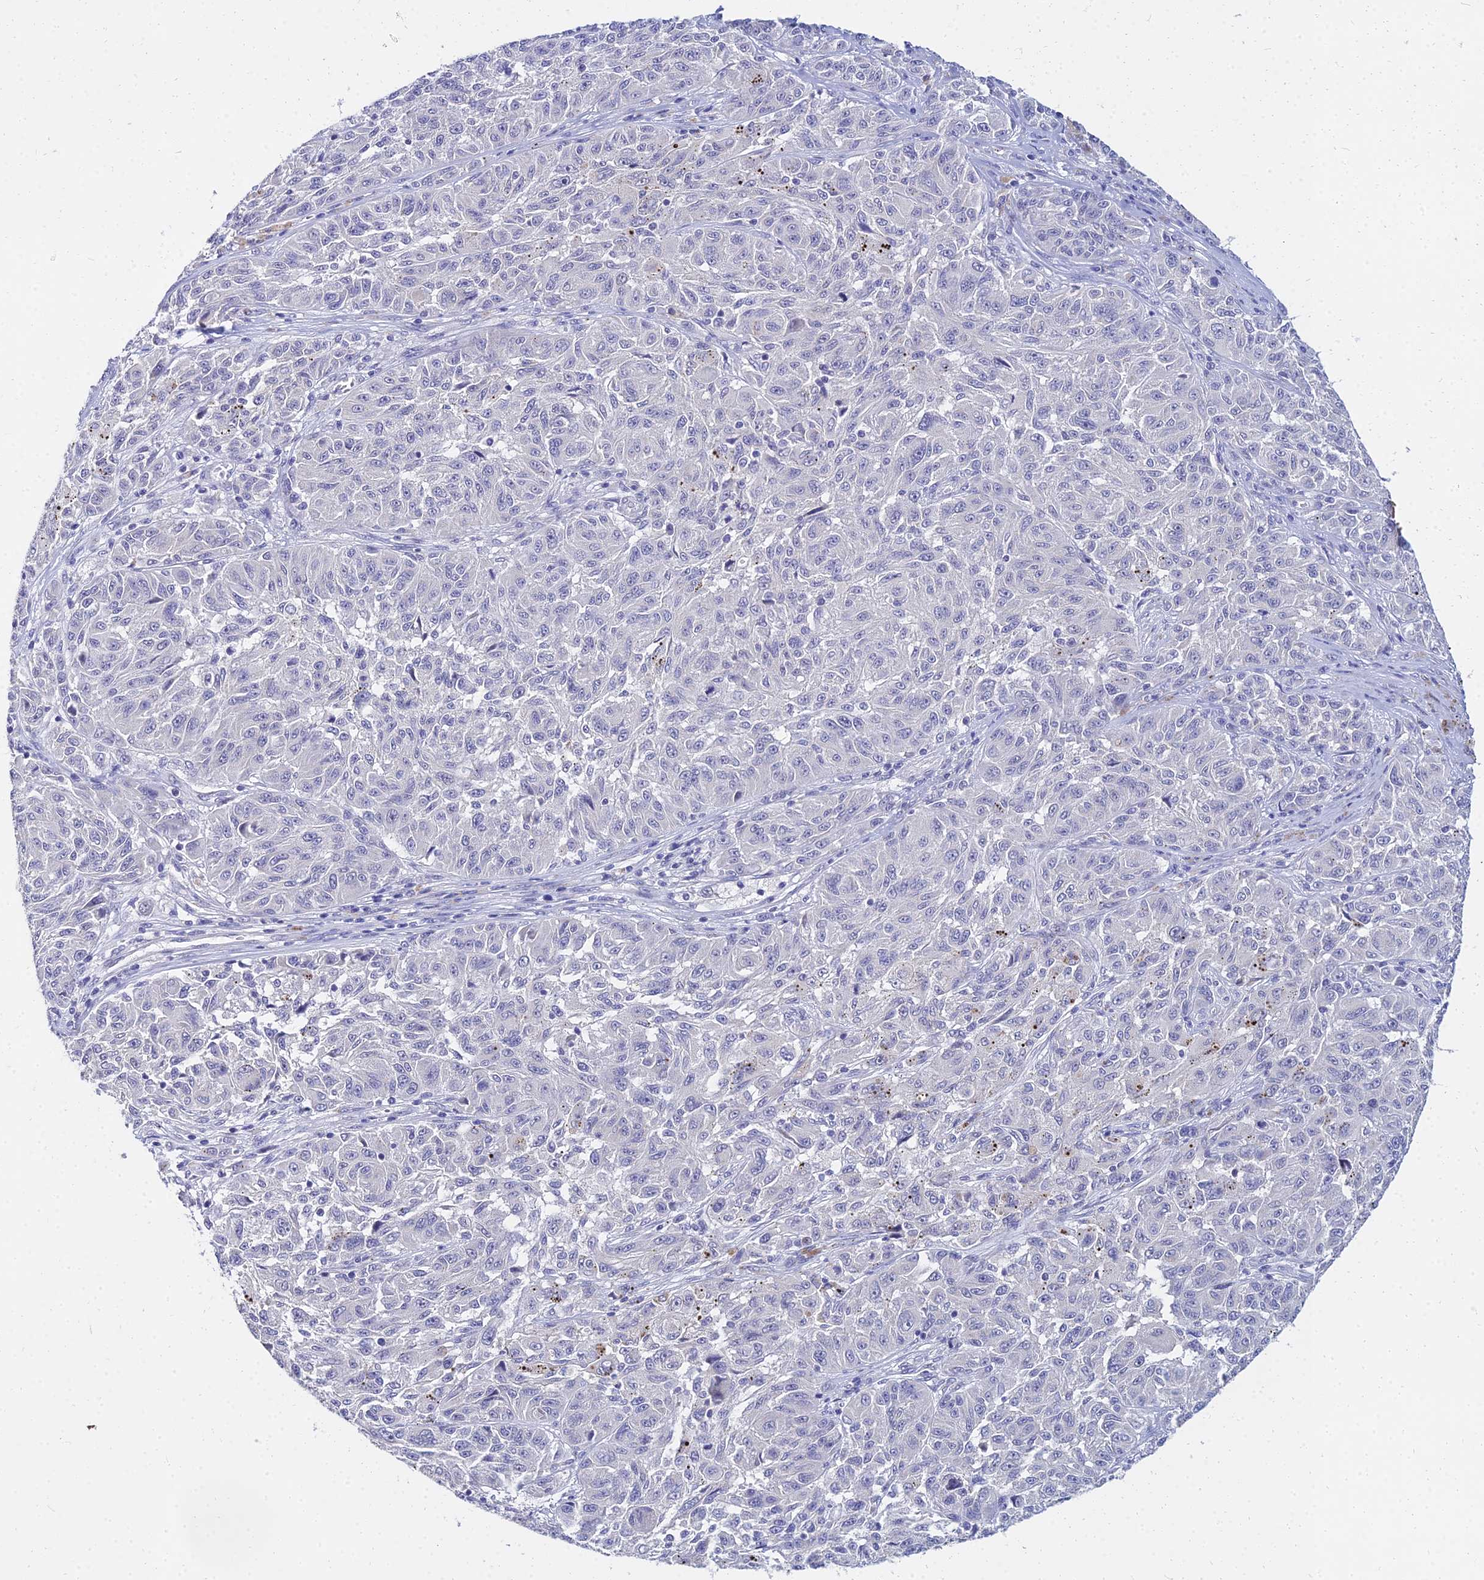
{"staining": {"intensity": "negative", "quantity": "none", "location": "none"}, "tissue": "melanoma", "cell_type": "Tumor cells", "image_type": "cancer", "snomed": [{"axis": "morphology", "description": "Malignant melanoma, NOS"}, {"axis": "topography", "description": "Skin"}], "caption": "Immunohistochemical staining of human malignant melanoma demonstrates no significant staining in tumor cells.", "gene": "NPY", "patient": {"sex": "male", "age": 53}}